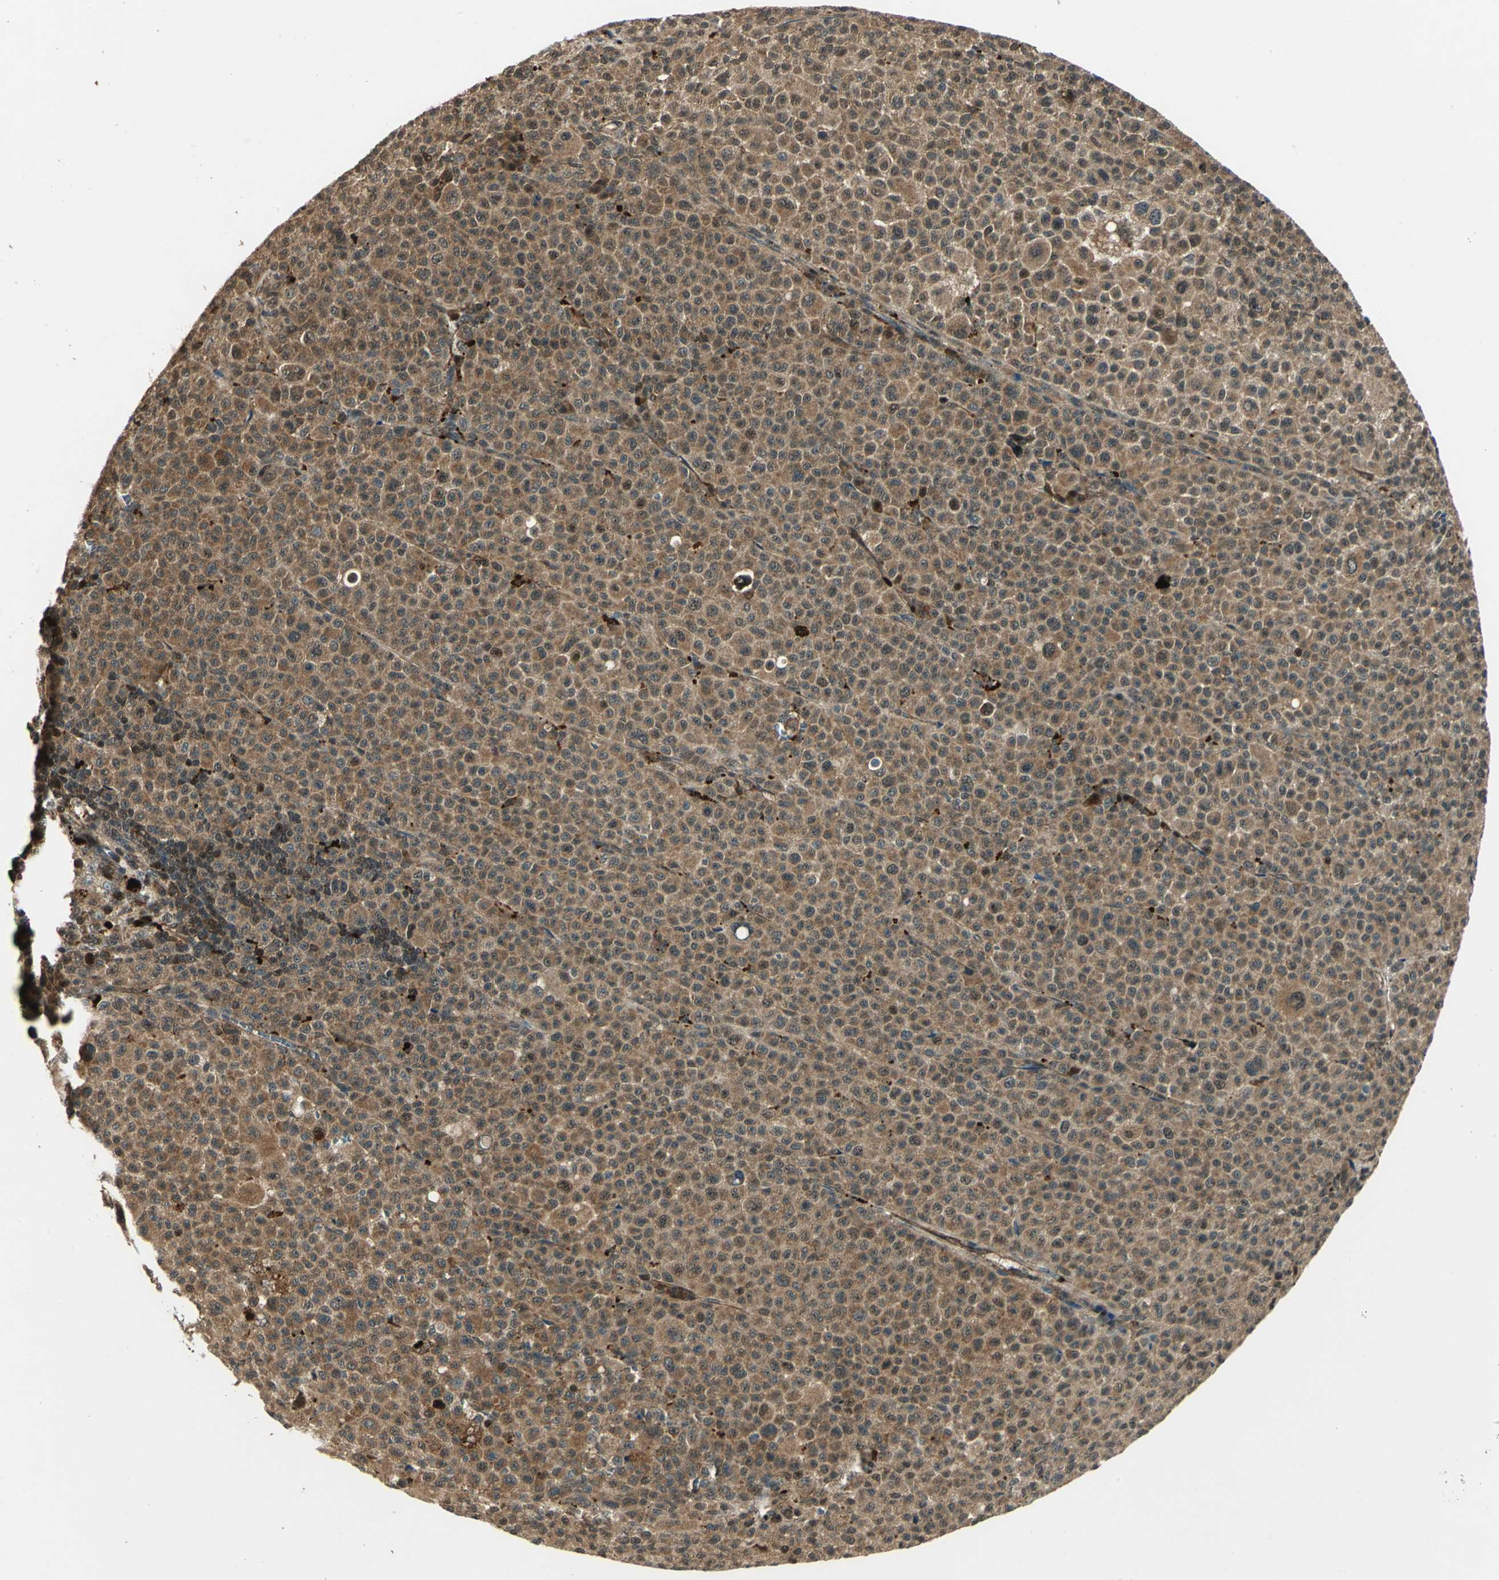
{"staining": {"intensity": "moderate", "quantity": ">75%", "location": "cytoplasmic/membranous,nuclear"}, "tissue": "melanoma", "cell_type": "Tumor cells", "image_type": "cancer", "snomed": [{"axis": "morphology", "description": "Malignant melanoma, Metastatic site"}, {"axis": "topography", "description": "Skin"}], "caption": "A histopathology image of human melanoma stained for a protein reveals moderate cytoplasmic/membranous and nuclear brown staining in tumor cells.", "gene": "PPP1R13L", "patient": {"sex": "female", "age": 74}}